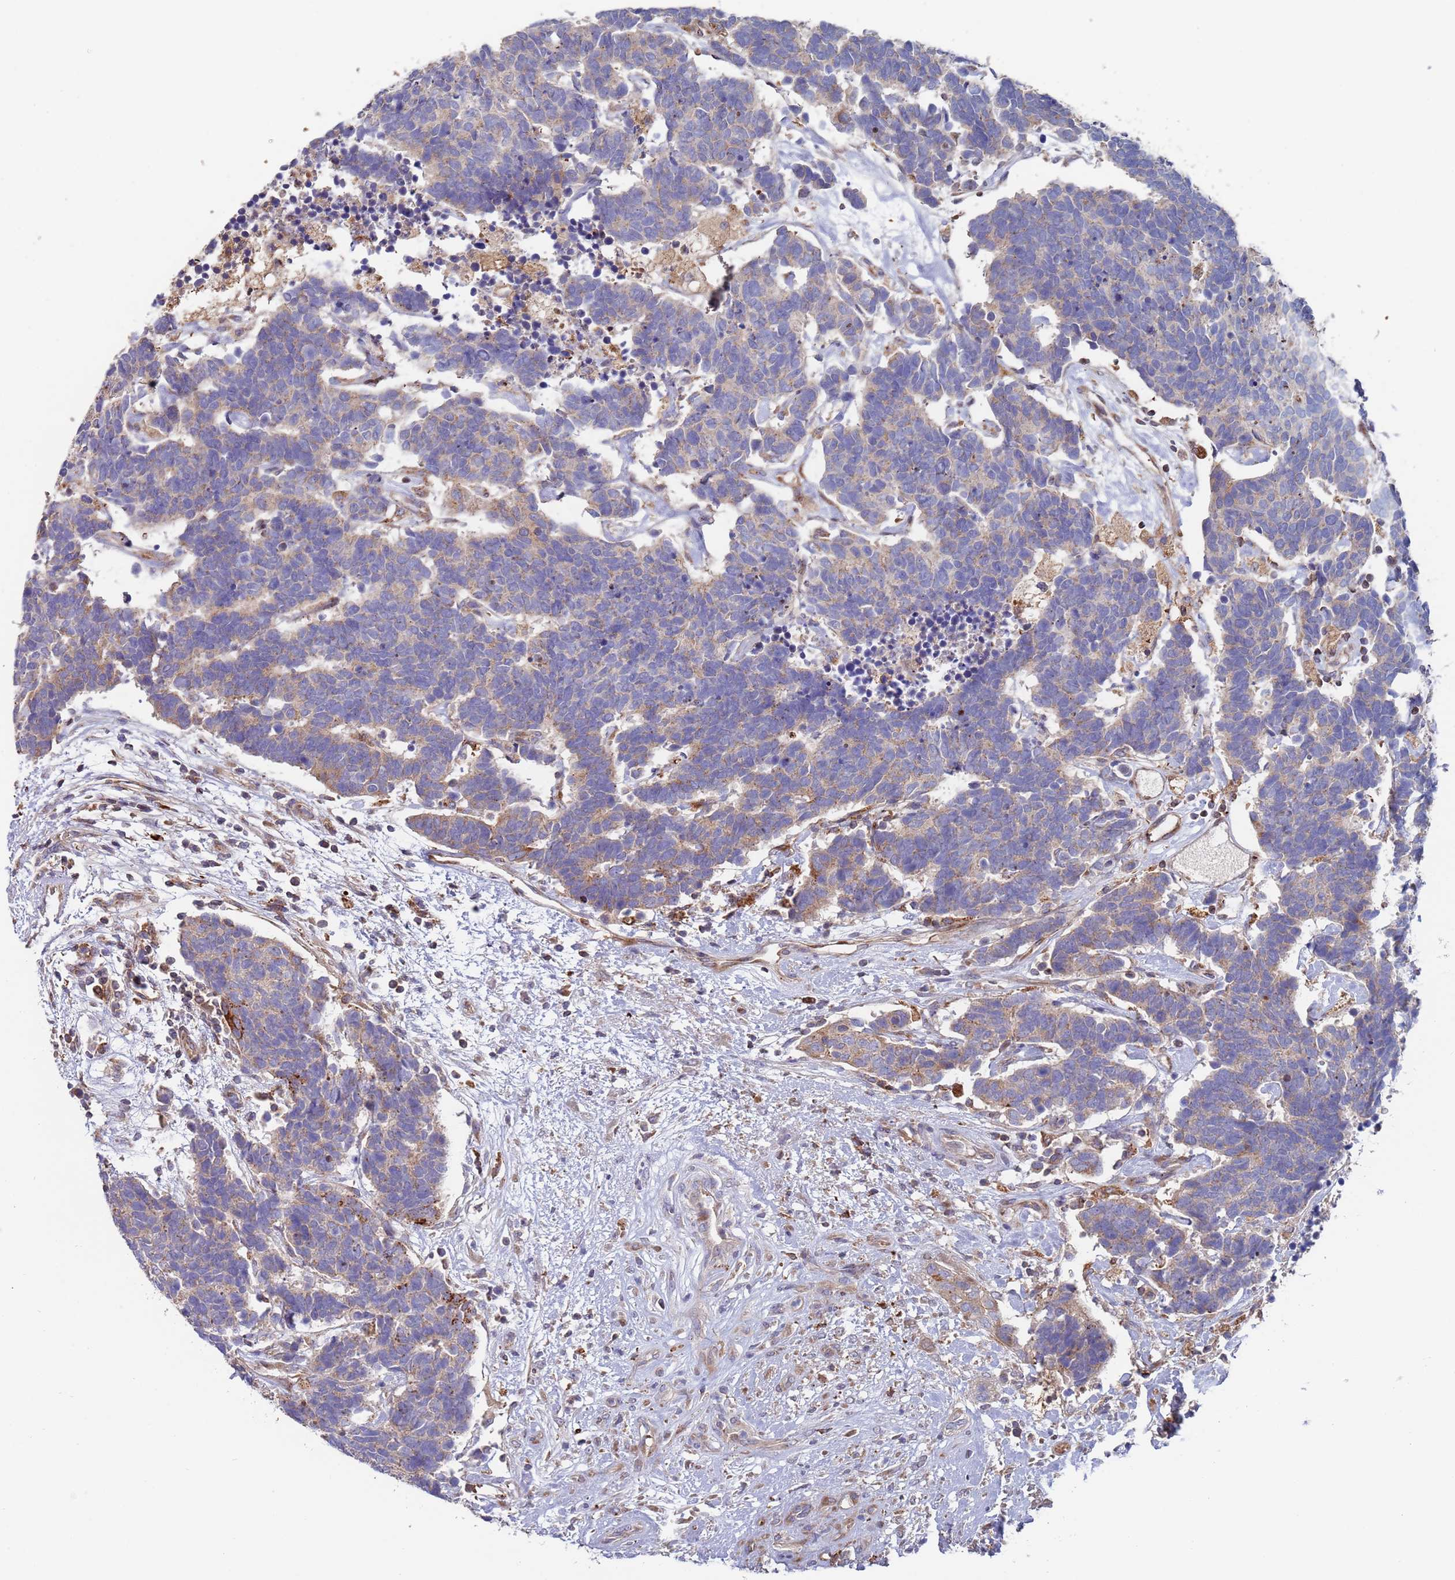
{"staining": {"intensity": "weak", "quantity": "<25%", "location": "cytoplasmic/membranous"}, "tissue": "carcinoid", "cell_type": "Tumor cells", "image_type": "cancer", "snomed": [{"axis": "morphology", "description": "Carcinoma, NOS"}, {"axis": "morphology", "description": "Carcinoid, malignant, NOS"}, {"axis": "topography", "description": "Urinary bladder"}], "caption": "DAB (3,3'-diaminobenzidine) immunohistochemical staining of carcinoid reveals no significant expression in tumor cells.", "gene": "MALRD1", "patient": {"sex": "male", "age": 57}}